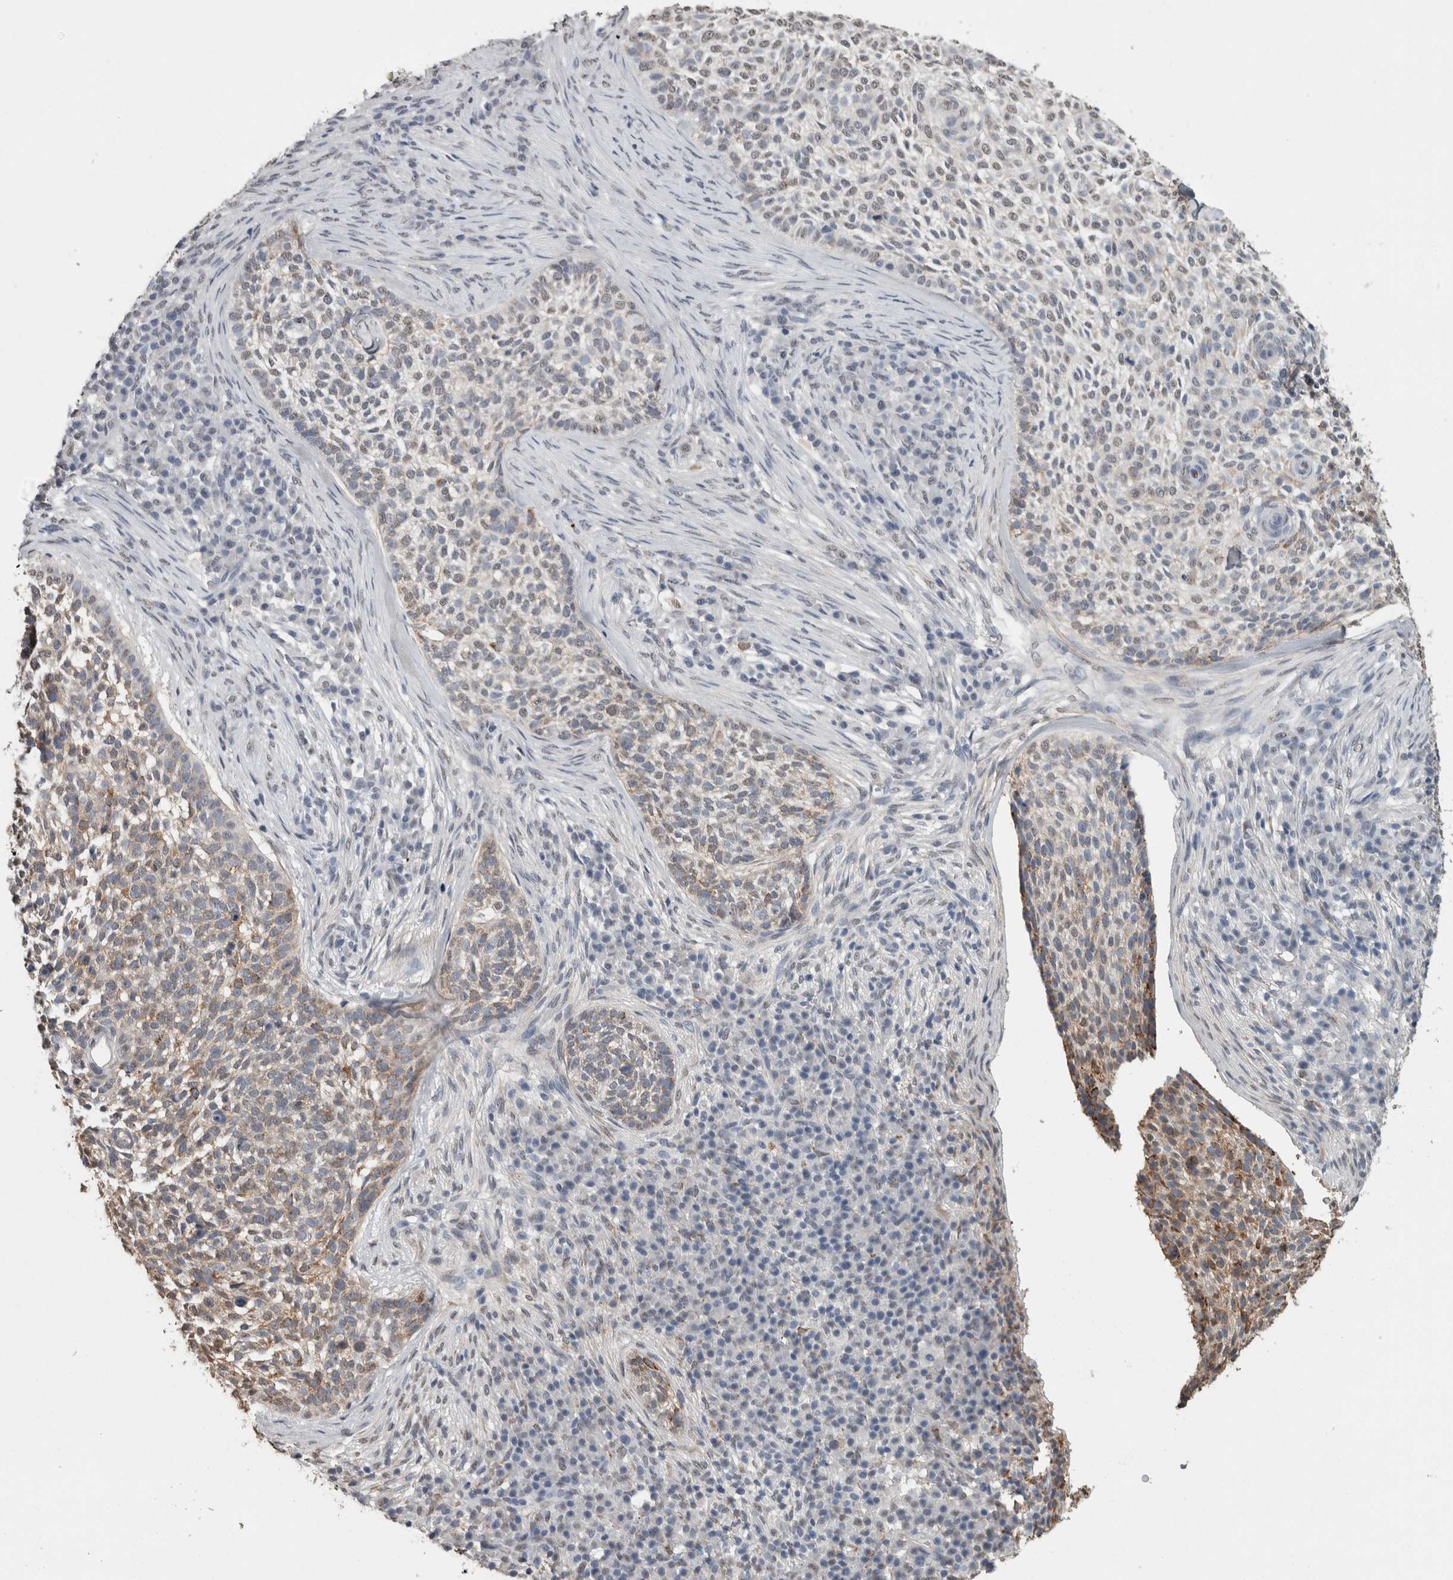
{"staining": {"intensity": "weak", "quantity": "25%-75%", "location": "cytoplasmic/membranous"}, "tissue": "skin cancer", "cell_type": "Tumor cells", "image_type": "cancer", "snomed": [{"axis": "morphology", "description": "Basal cell carcinoma"}, {"axis": "topography", "description": "Skin"}], "caption": "Immunohistochemical staining of human skin basal cell carcinoma reveals low levels of weak cytoplasmic/membranous expression in approximately 25%-75% of tumor cells.", "gene": "LTBP1", "patient": {"sex": "female", "age": 64}}